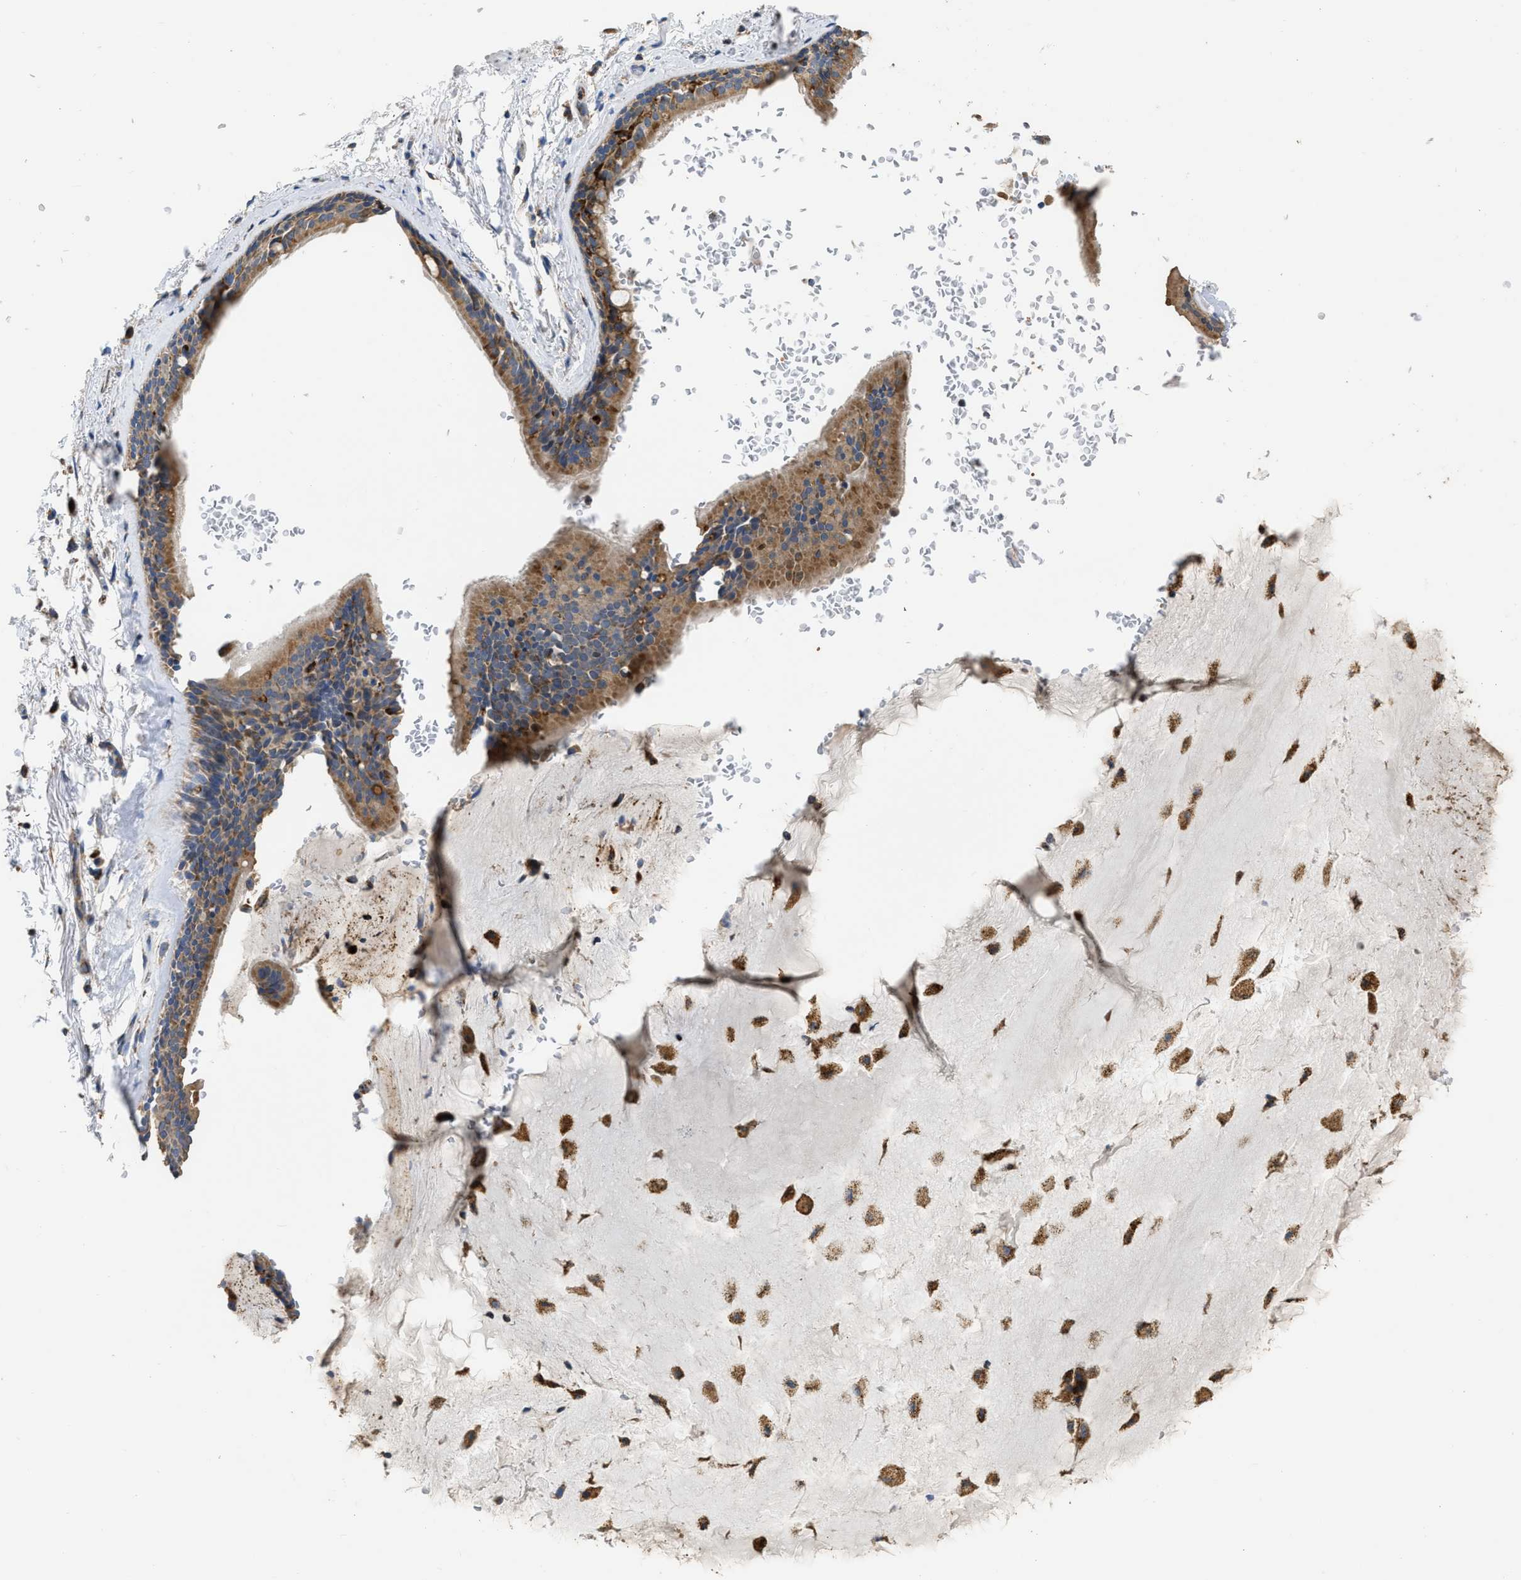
{"staining": {"intensity": "moderate", "quantity": ">75%", "location": "cytoplasmic/membranous"}, "tissue": "bronchus", "cell_type": "Respiratory epithelial cells", "image_type": "normal", "snomed": [{"axis": "morphology", "description": "Normal tissue, NOS"}, {"axis": "topography", "description": "Cartilage tissue"}], "caption": "Immunohistochemistry of normal bronchus exhibits medium levels of moderate cytoplasmic/membranous positivity in about >75% of respiratory epithelial cells. (DAB IHC, brown staining for protein, blue staining for nuclei).", "gene": "AK2", "patient": {"sex": "female", "age": 63}}